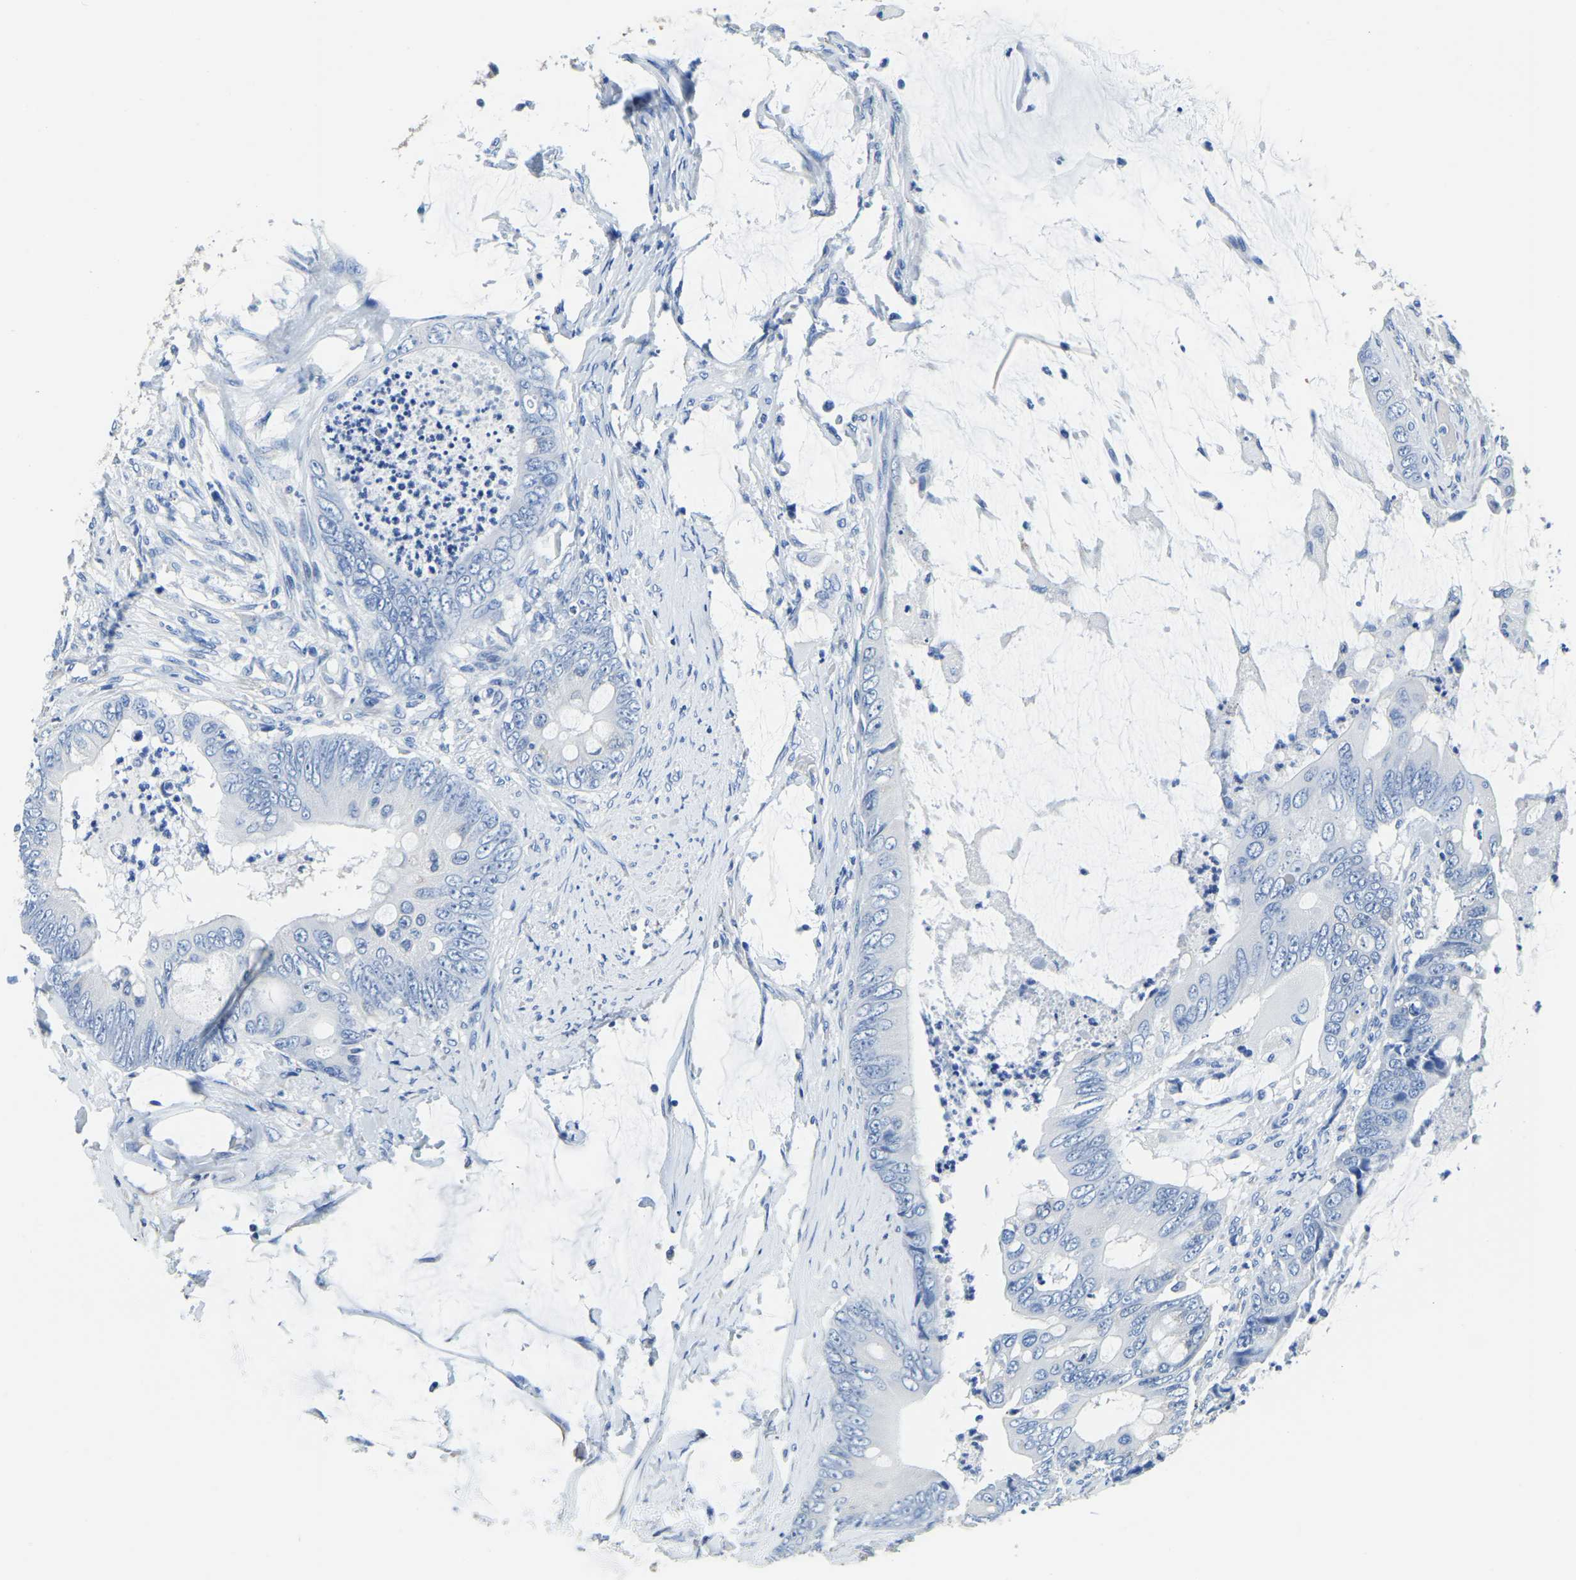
{"staining": {"intensity": "negative", "quantity": "none", "location": "none"}, "tissue": "colorectal cancer", "cell_type": "Tumor cells", "image_type": "cancer", "snomed": [{"axis": "morphology", "description": "Adenocarcinoma, NOS"}, {"axis": "topography", "description": "Rectum"}], "caption": "Tumor cells show no significant staining in colorectal adenocarcinoma.", "gene": "ZDHHC13", "patient": {"sex": "female", "age": 77}}